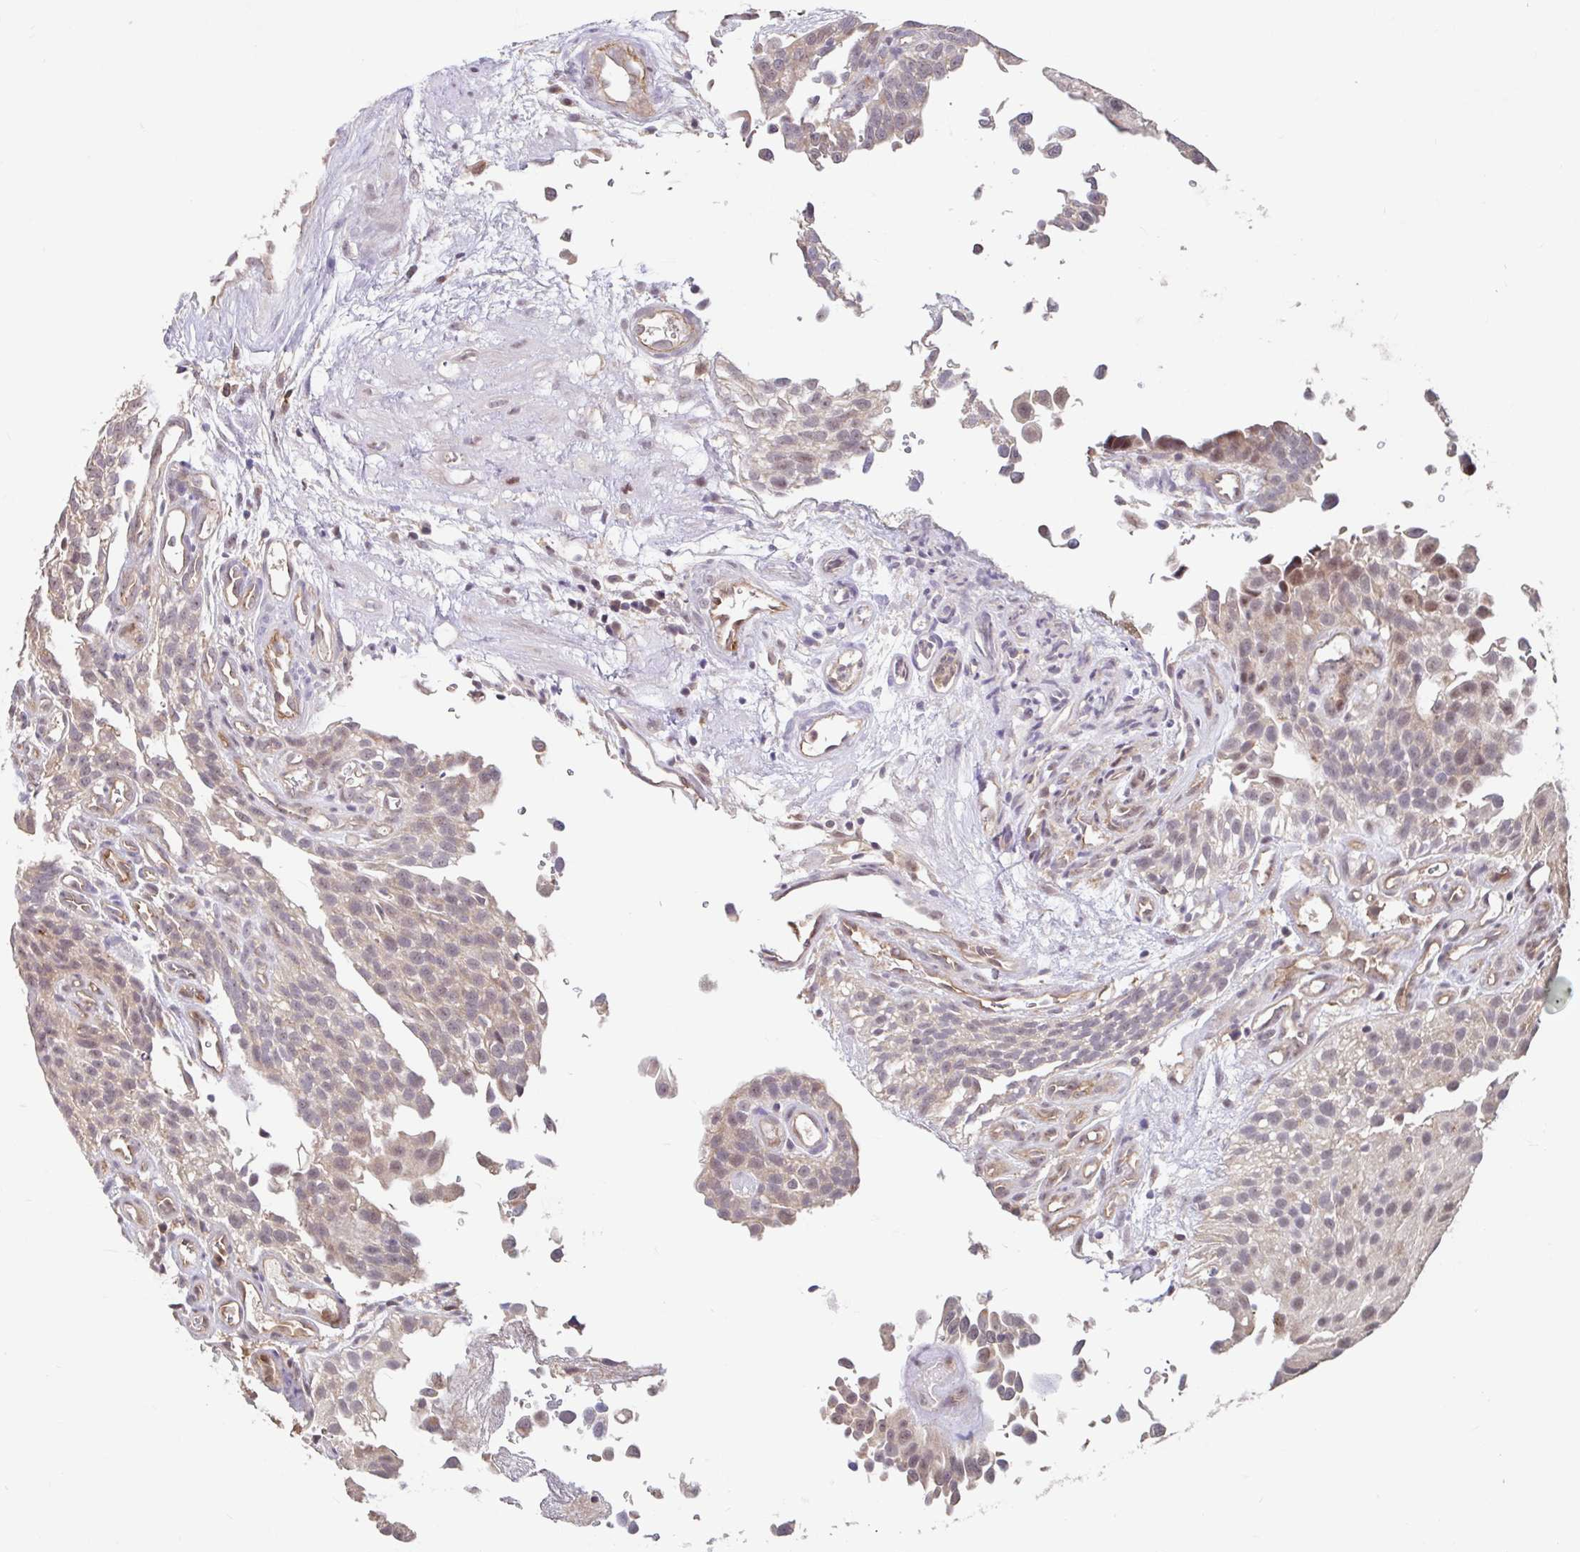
{"staining": {"intensity": "weak", "quantity": "<25%", "location": "cytoplasmic/membranous,nuclear"}, "tissue": "urothelial cancer", "cell_type": "Tumor cells", "image_type": "cancer", "snomed": [{"axis": "morphology", "description": "Urothelial carcinoma, NOS"}, {"axis": "topography", "description": "Urinary bladder"}], "caption": "Image shows no significant protein expression in tumor cells of transitional cell carcinoma.", "gene": "STYXL1", "patient": {"sex": "male", "age": 87}}